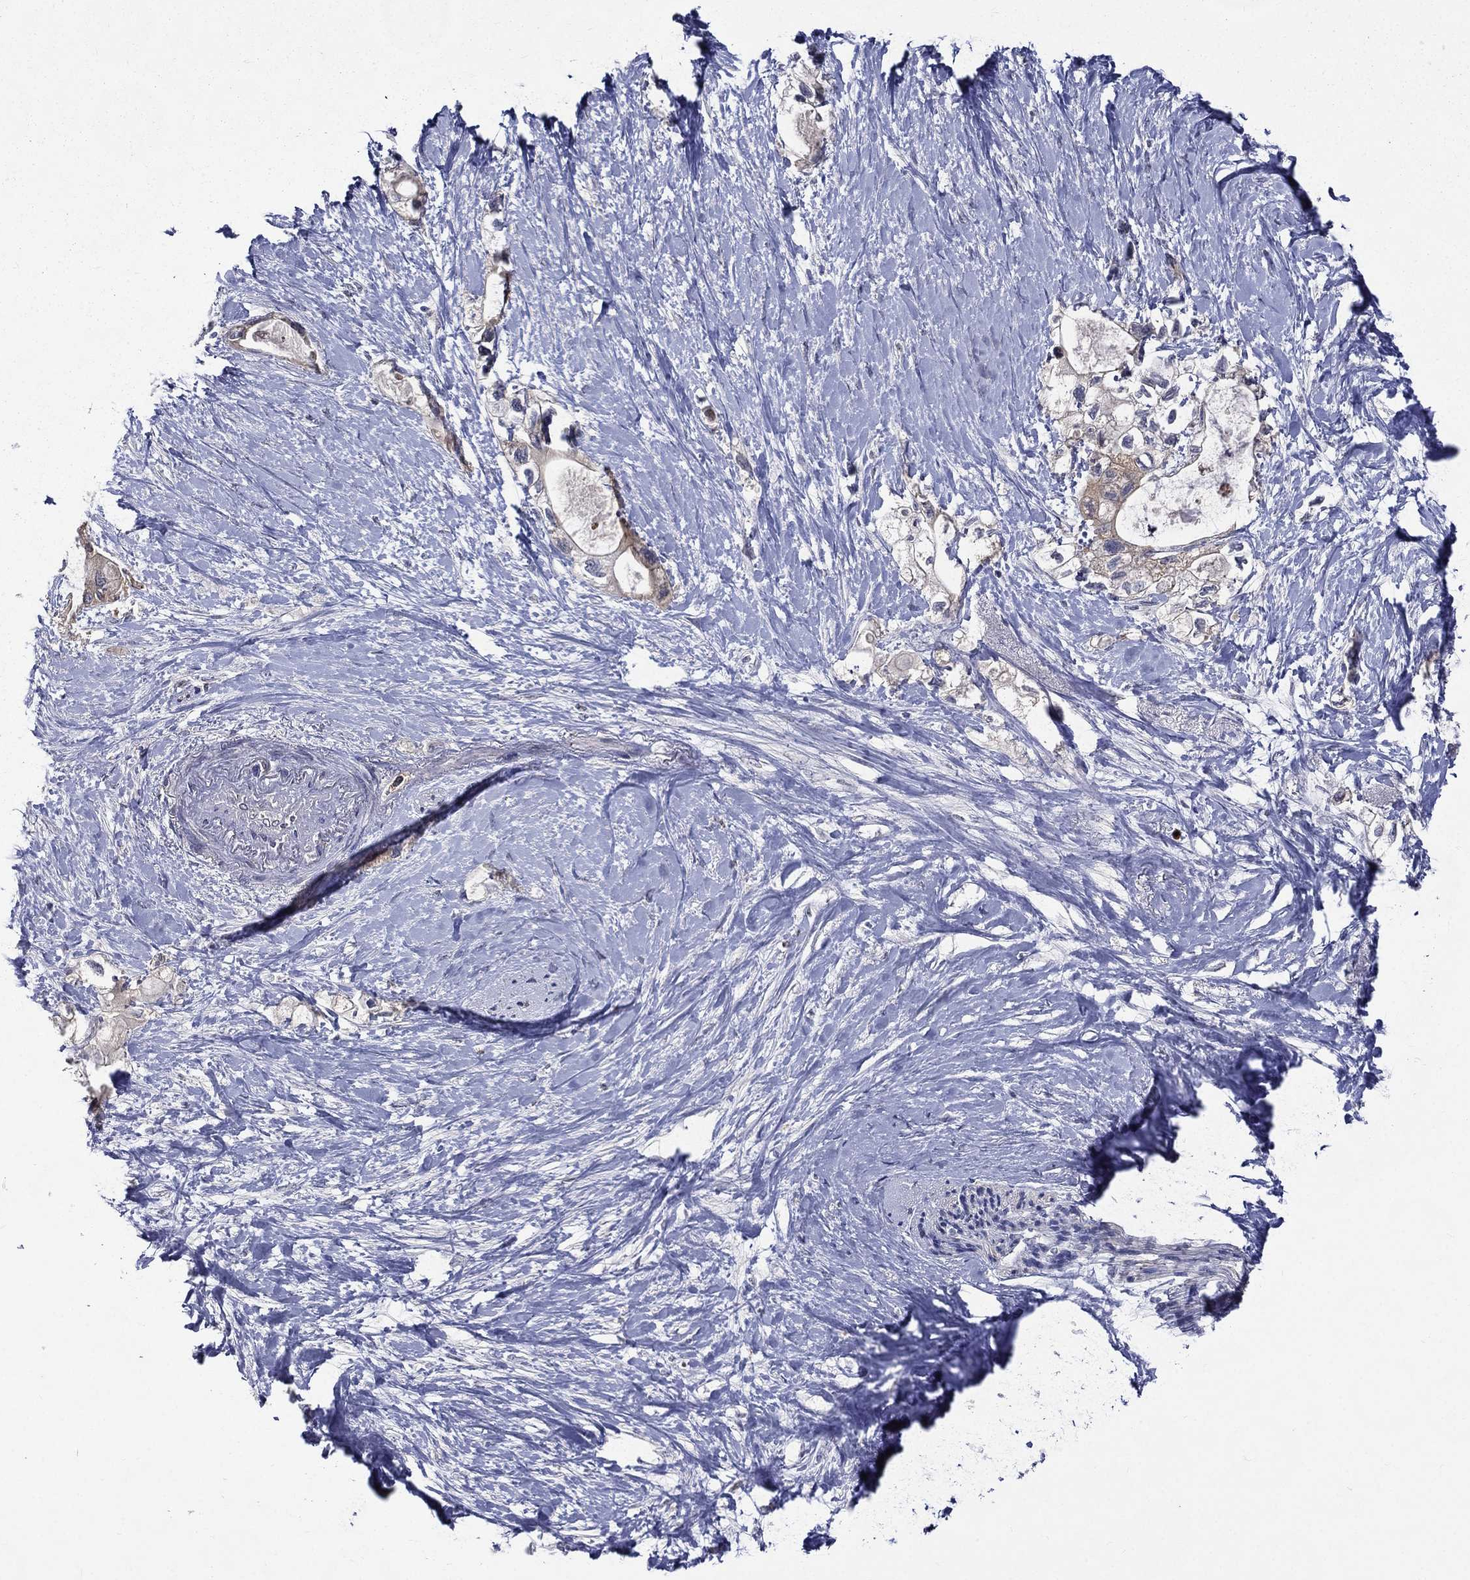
{"staining": {"intensity": "negative", "quantity": "none", "location": "none"}, "tissue": "pancreatic cancer", "cell_type": "Tumor cells", "image_type": "cancer", "snomed": [{"axis": "morphology", "description": "Adenocarcinoma, NOS"}, {"axis": "topography", "description": "Pancreas"}], "caption": "An image of adenocarcinoma (pancreatic) stained for a protein shows no brown staining in tumor cells.", "gene": "GPR171", "patient": {"sex": "female", "age": 56}}